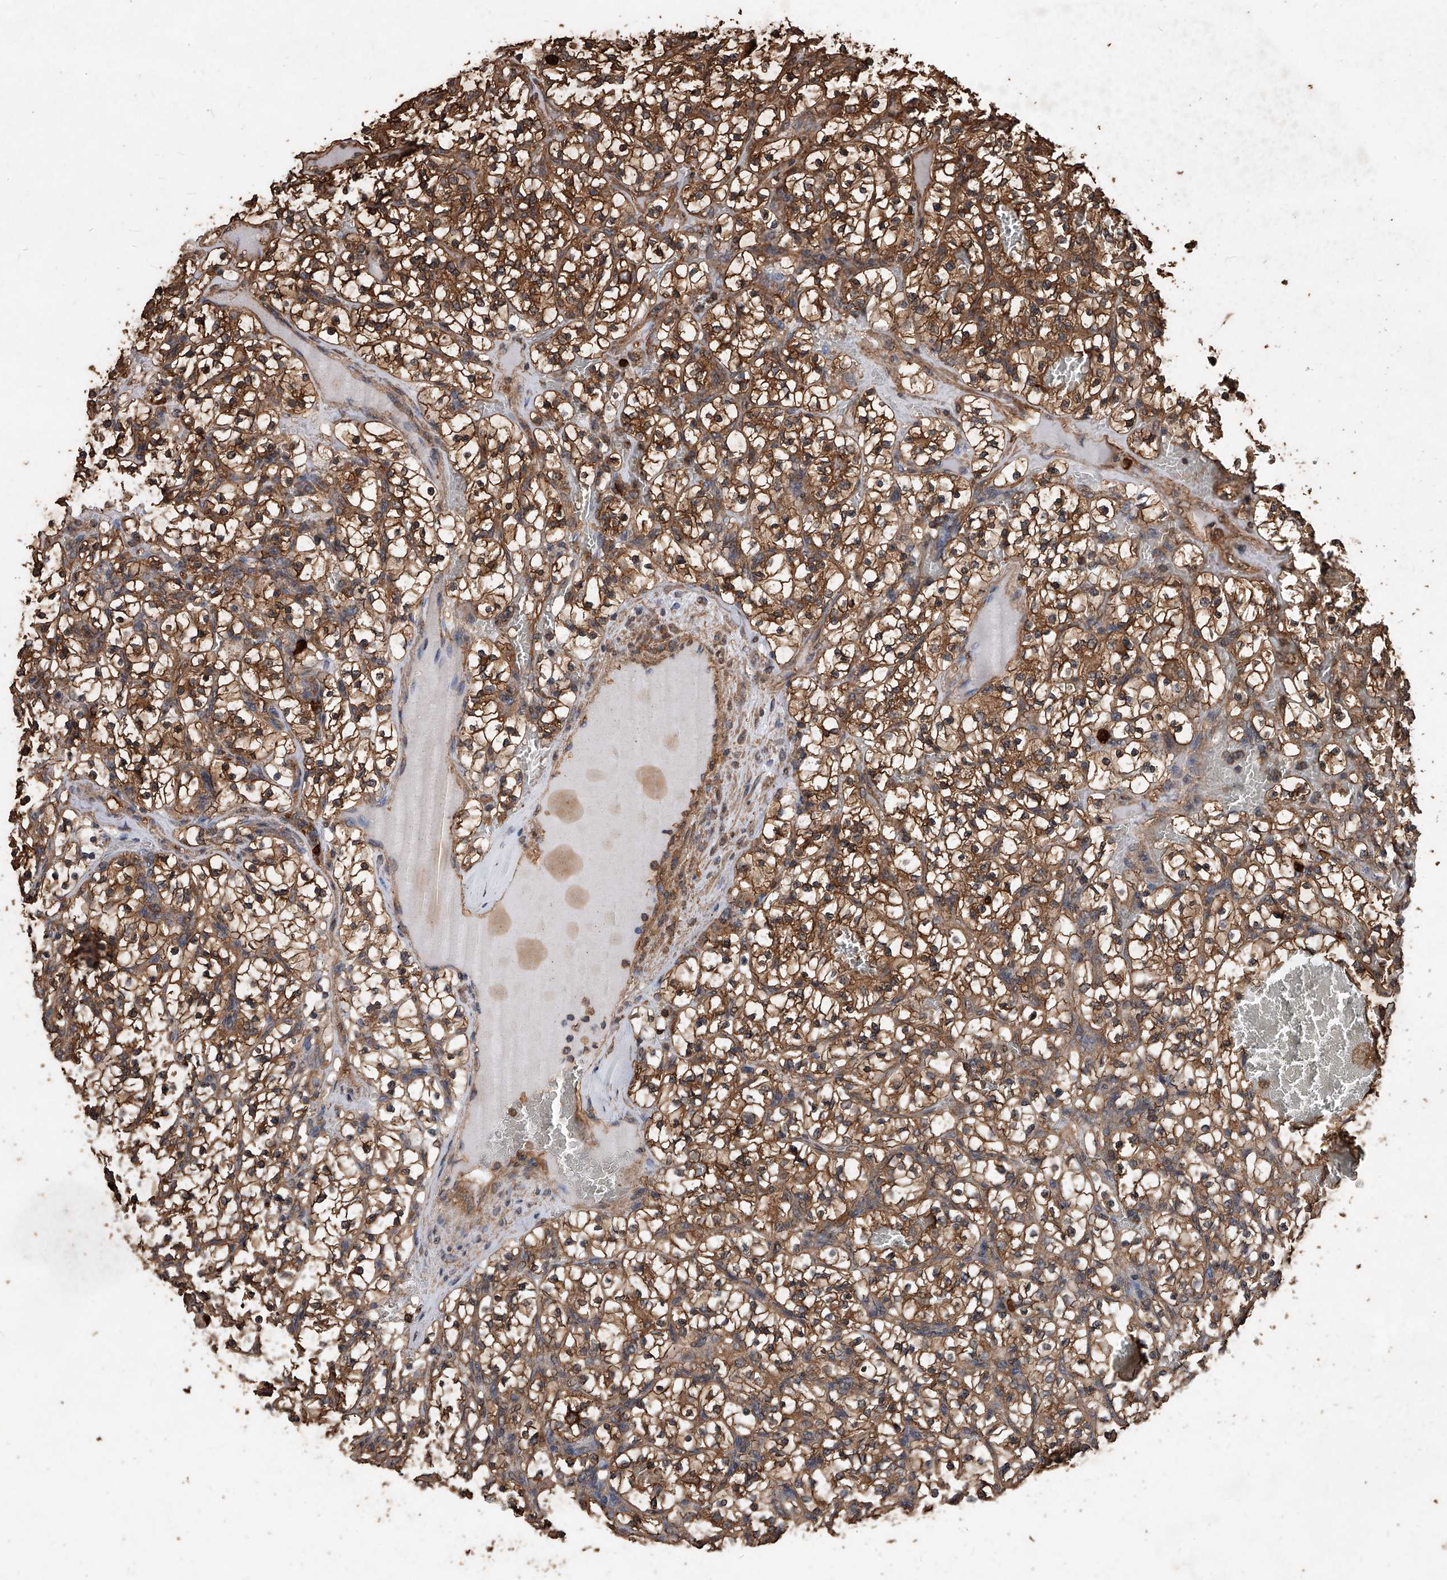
{"staining": {"intensity": "strong", "quantity": ">75%", "location": "cytoplasmic/membranous"}, "tissue": "renal cancer", "cell_type": "Tumor cells", "image_type": "cancer", "snomed": [{"axis": "morphology", "description": "Adenocarcinoma, NOS"}, {"axis": "topography", "description": "Kidney"}], "caption": "Renal adenocarcinoma was stained to show a protein in brown. There is high levels of strong cytoplasmic/membranous staining in about >75% of tumor cells. Immunohistochemistry (ihc) stains the protein of interest in brown and the nuclei are stained blue.", "gene": "UCP2", "patient": {"sex": "female", "age": 57}}